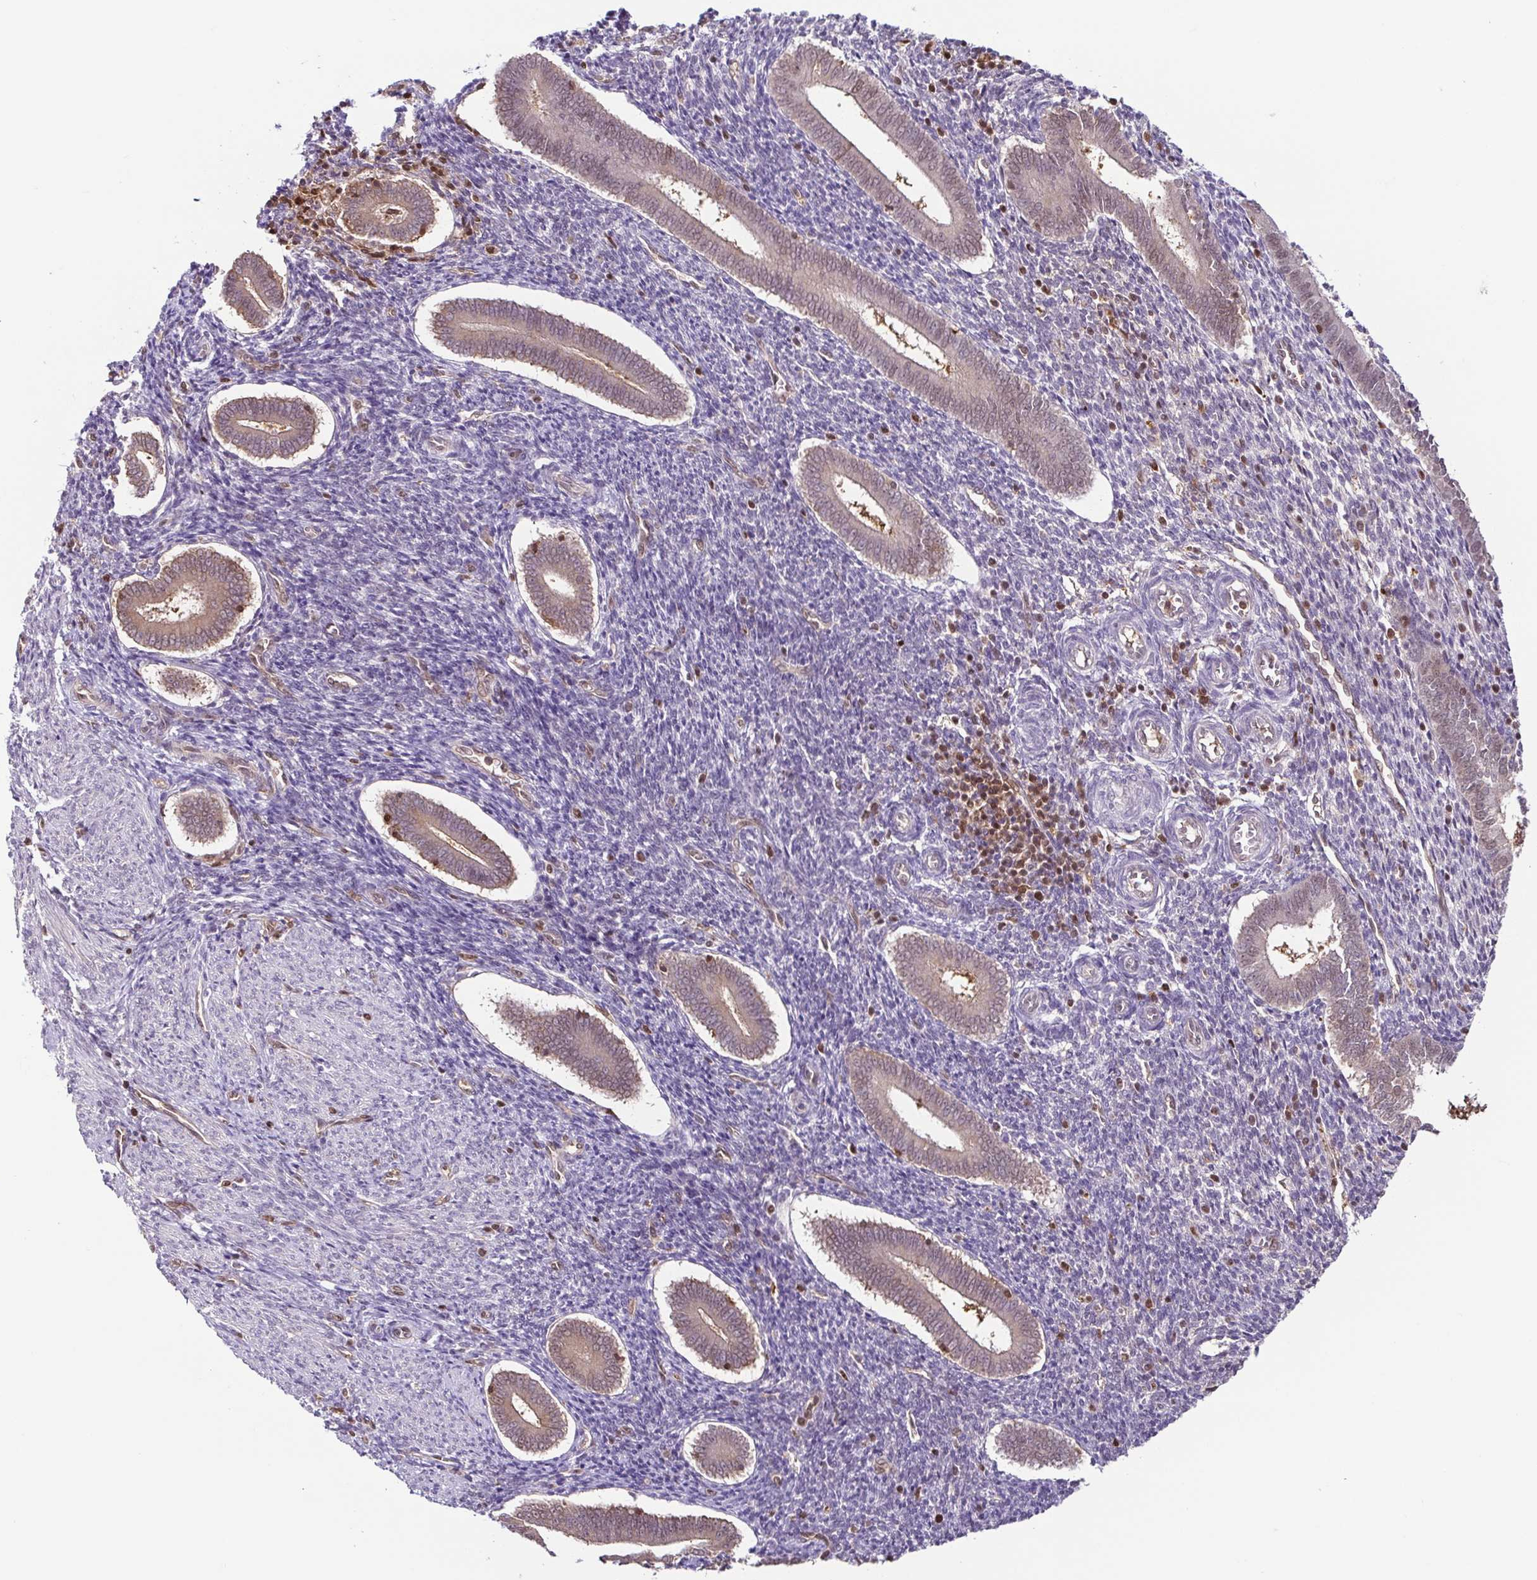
{"staining": {"intensity": "negative", "quantity": "none", "location": "none"}, "tissue": "endometrium", "cell_type": "Cells in endometrial stroma", "image_type": "normal", "snomed": [{"axis": "morphology", "description": "Normal tissue, NOS"}, {"axis": "topography", "description": "Endometrium"}], "caption": "The micrograph exhibits no staining of cells in endometrial stroma in normal endometrium. (DAB immunohistochemistry, high magnification).", "gene": "PSMB9", "patient": {"sex": "female", "age": 25}}